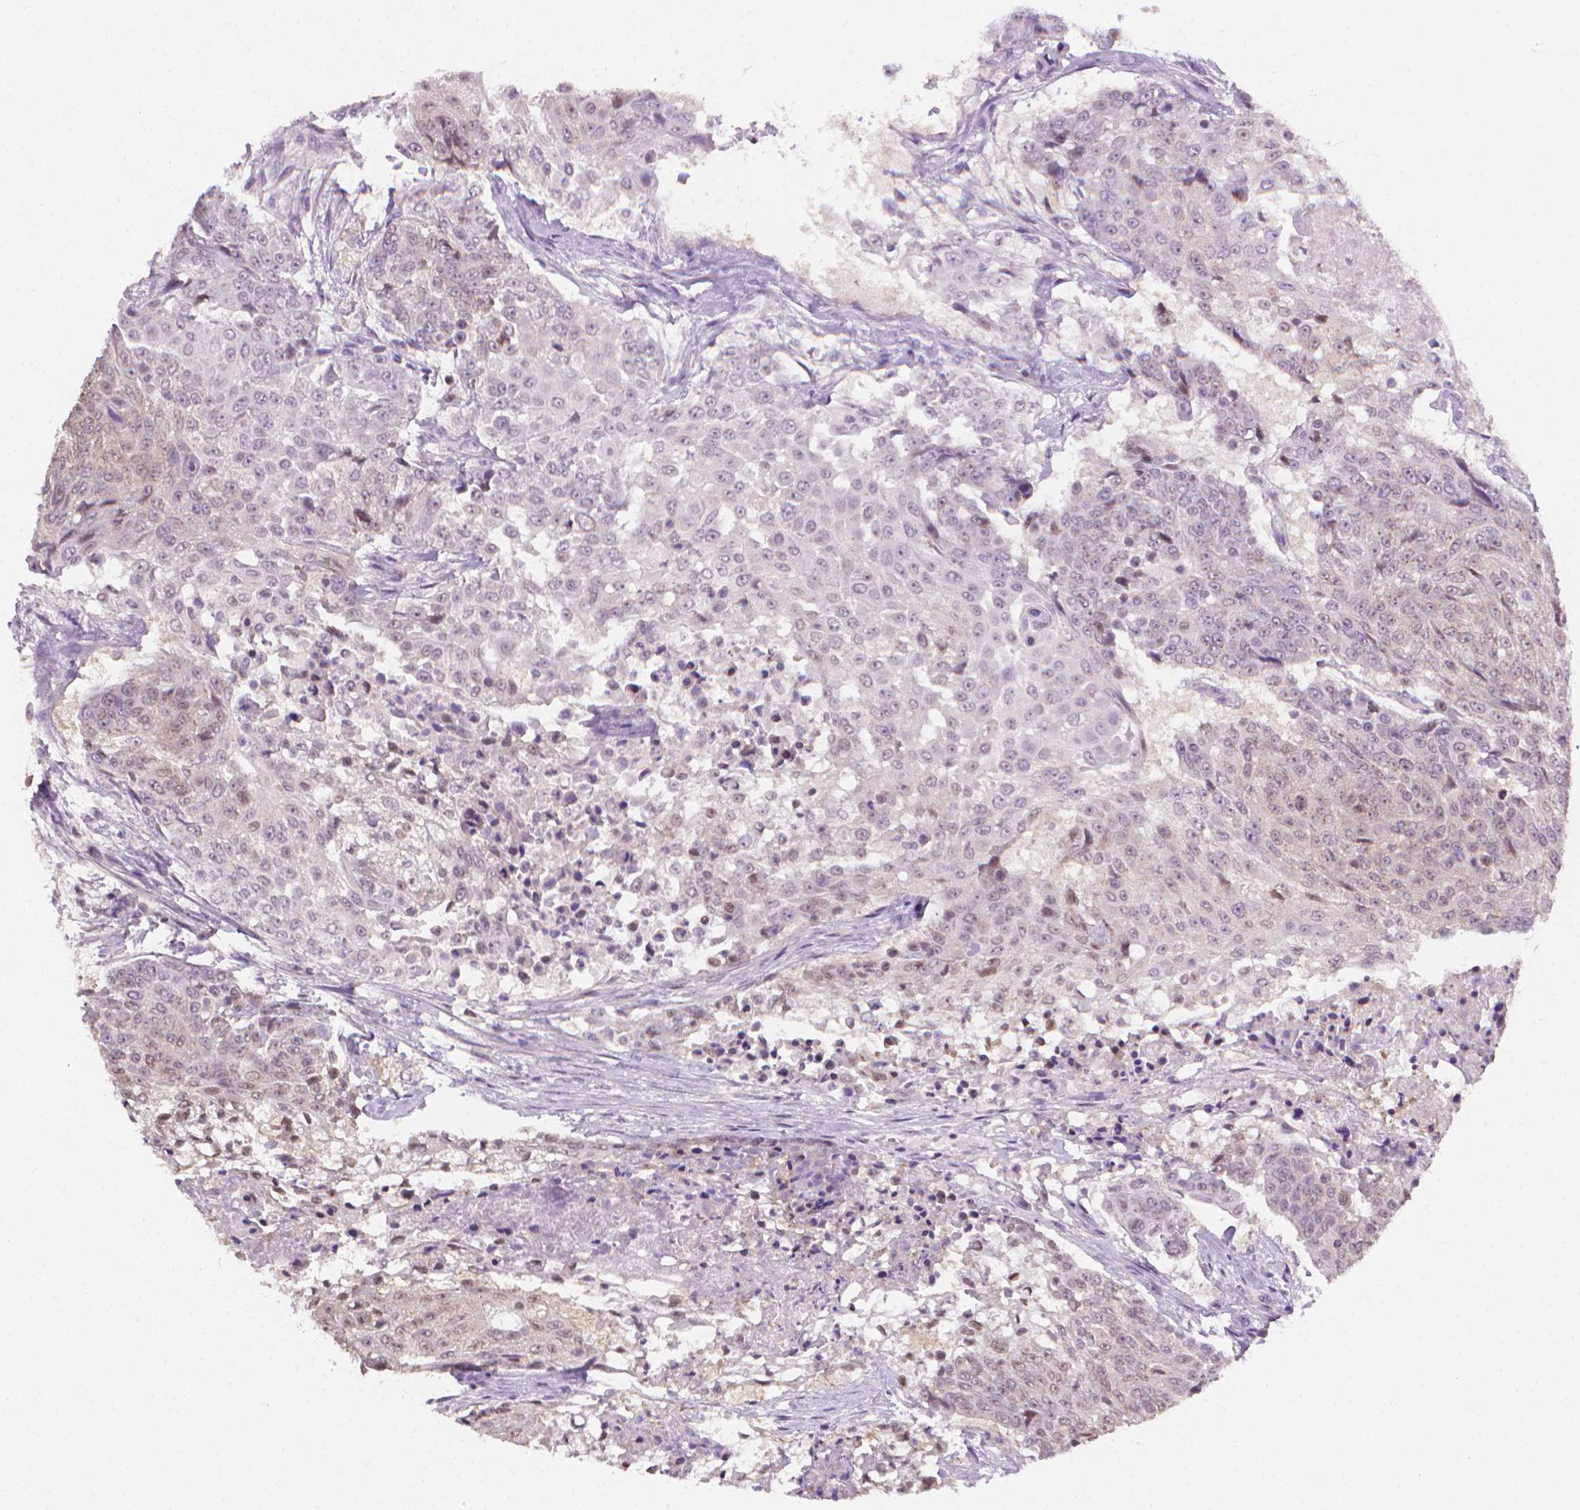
{"staining": {"intensity": "negative", "quantity": "none", "location": "none"}, "tissue": "urothelial cancer", "cell_type": "Tumor cells", "image_type": "cancer", "snomed": [{"axis": "morphology", "description": "Urothelial carcinoma, High grade"}, {"axis": "topography", "description": "Urinary bladder"}], "caption": "Urothelial cancer was stained to show a protein in brown. There is no significant positivity in tumor cells.", "gene": "NCAN", "patient": {"sex": "female", "age": 63}}